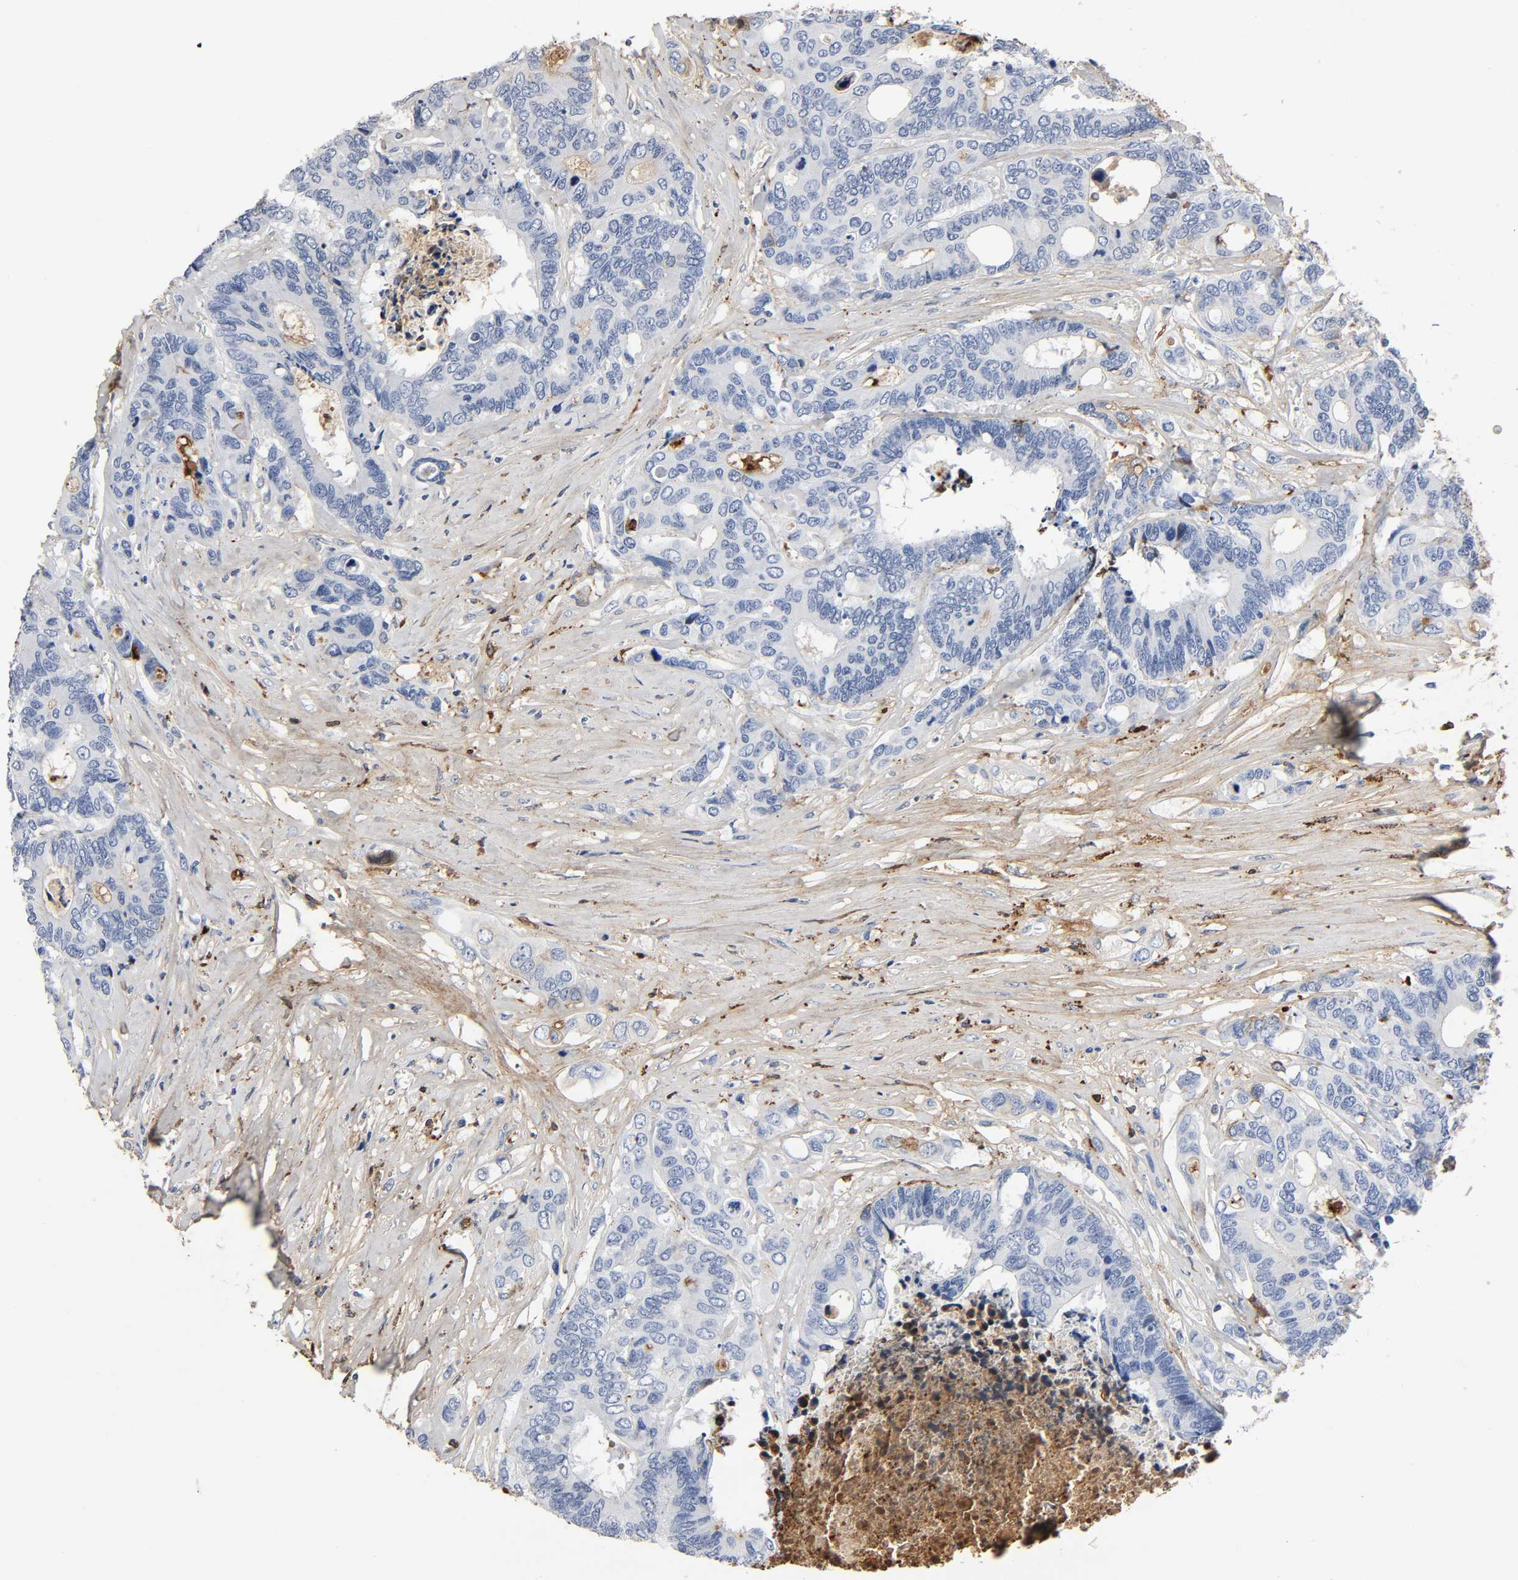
{"staining": {"intensity": "weak", "quantity": "<25%", "location": "cytoplasmic/membranous"}, "tissue": "colorectal cancer", "cell_type": "Tumor cells", "image_type": "cancer", "snomed": [{"axis": "morphology", "description": "Adenocarcinoma, NOS"}, {"axis": "topography", "description": "Rectum"}], "caption": "This is an IHC micrograph of human adenocarcinoma (colorectal). There is no staining in tumor cells.", "gene": "C3", "patient": {"sex": "male", "age": 55}}